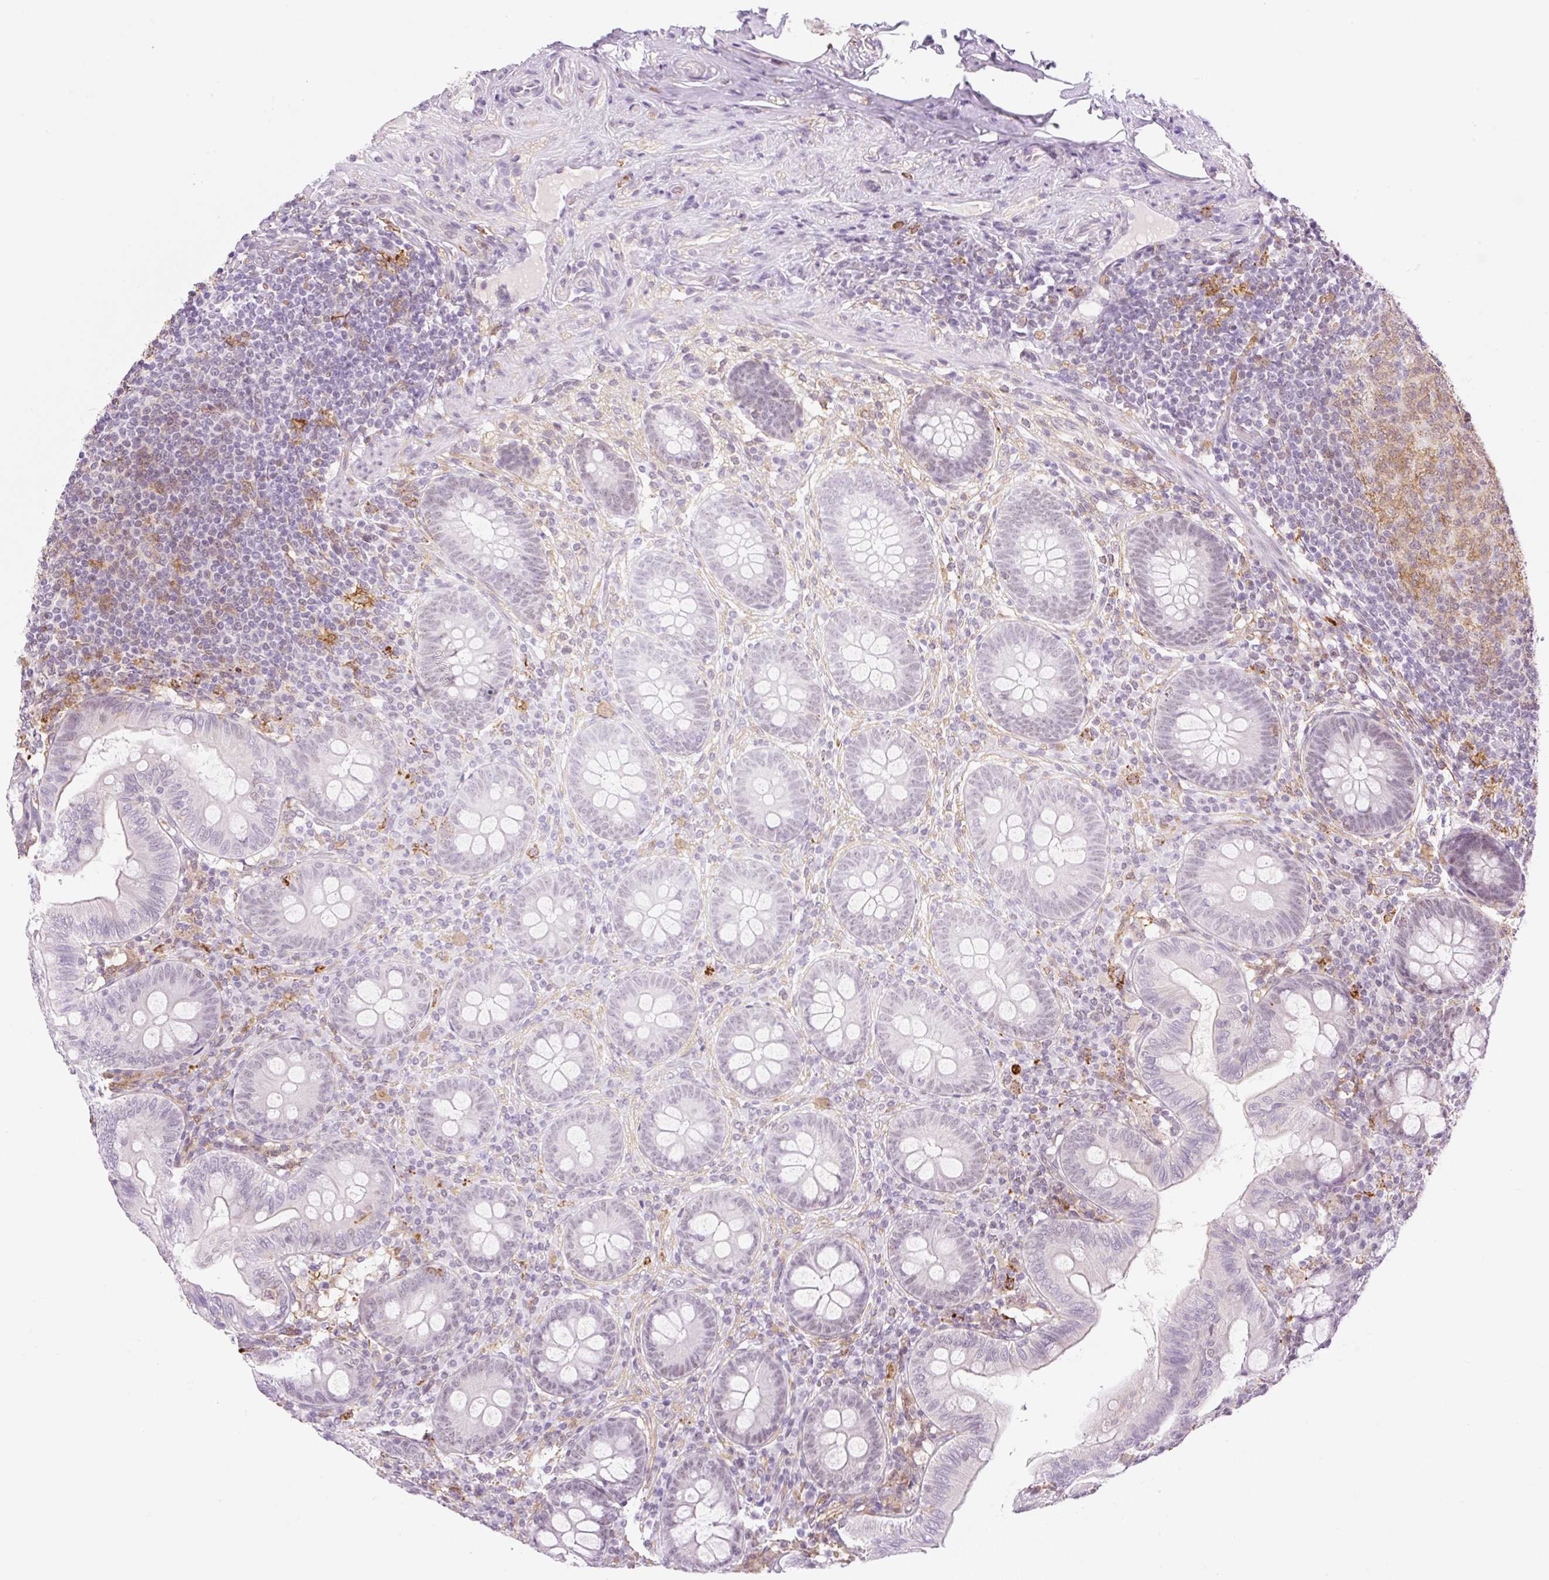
{"staining": {"intensity": "weak", "quantity": "25%-75%", "location": "nuclear"}, "tissue": "appendix", "cell_type": "Glandular cells", "image_type": "normal", "snomed": [{"axis": "morphology", "description": "Normal tissue, NOS"}, {"axis": "topography", "description": "Appendix"}], "caption": "Appendix stained with immunohistochemistry (IHC) reveals weak nuclear positivity in about 25%-75% of glandular cells. The protein is shown in brown color, while the nuclei are stained blue.", "gene": "PALM3", "patient": {"sex": "male", "age": 71}}